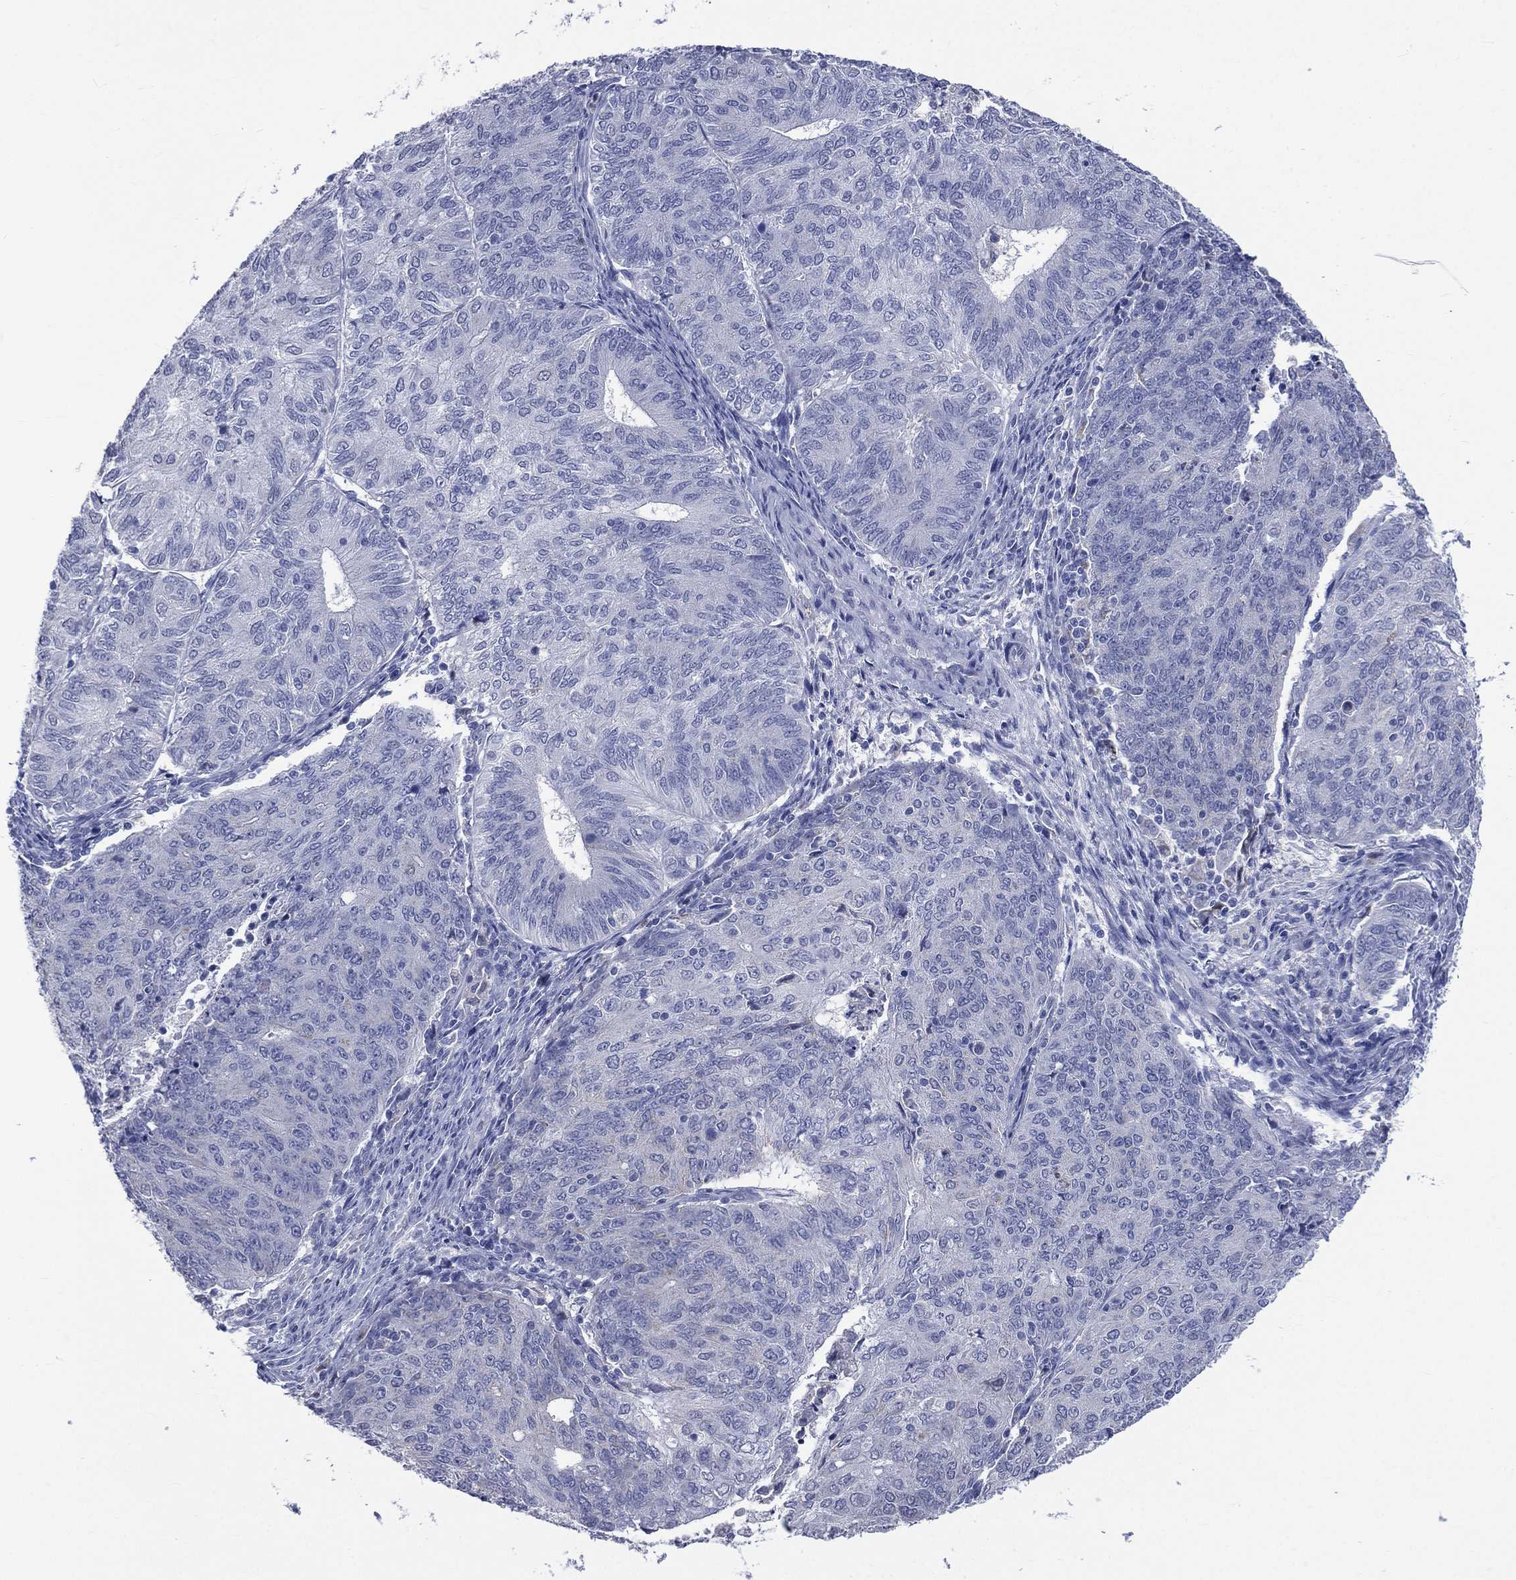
{"staining": {"intensity": "negative", "quantity": "none", "location": "none"}, "tissue": "endometrial cancer", "cell_type": "Tumor cells", "image_type": "cancer", "snomed": [{"axis": "morphology", "description": "Adenocarcinoma, NOS"}, {"axis": "topography", "description": "Endometrium"}], "caption": "IHC of human endometrial cancer (adenocarcinoma) displays no expression in tumor cells.", "gene": "AKAP3", "patient": {"sex": "female", "age": 82}}